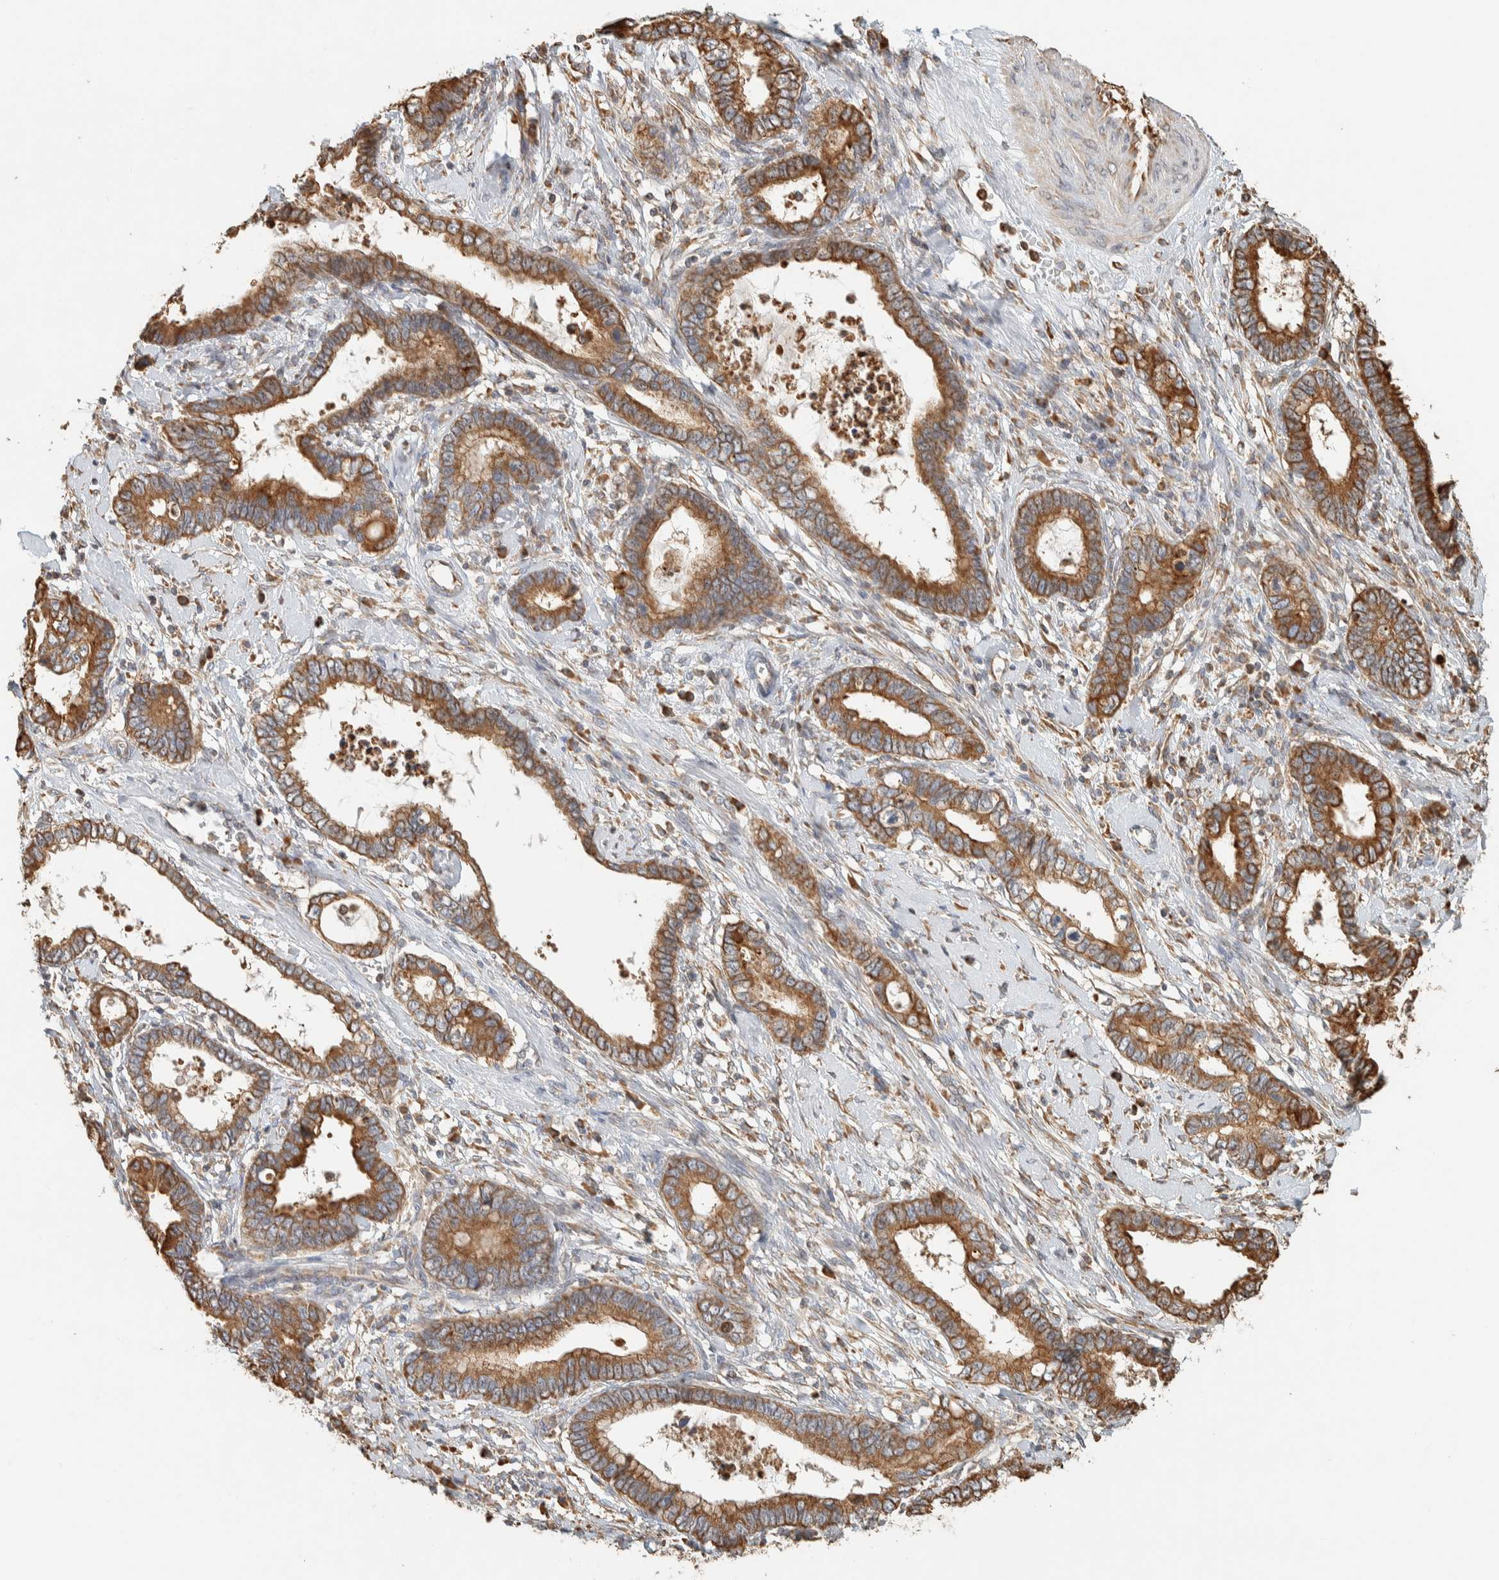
{"staining": {"intensity": "moderate", "quantity": ">75%", "location": "cytoplasmic/membranous"}, "tissue": "cervical cancer", "cell_type": "Tumor cells", "image_type": "cancer", "snomed": [{"axis": "morphology", "description": "Adenocarcinoma, NOS"}, {"axis": "topography", "description": "Cervix"}], "caption": "The photomicrograph demonstrates staining of cervical cancer, revealing moderate cytoplasmic/membranous protein staining (brown color) within tumor cells. (DAB IHC with brightfield microscopy, high magnification).", "gene": "RAB11FIP1", "patient": {"sex": "female", "age": 44}}